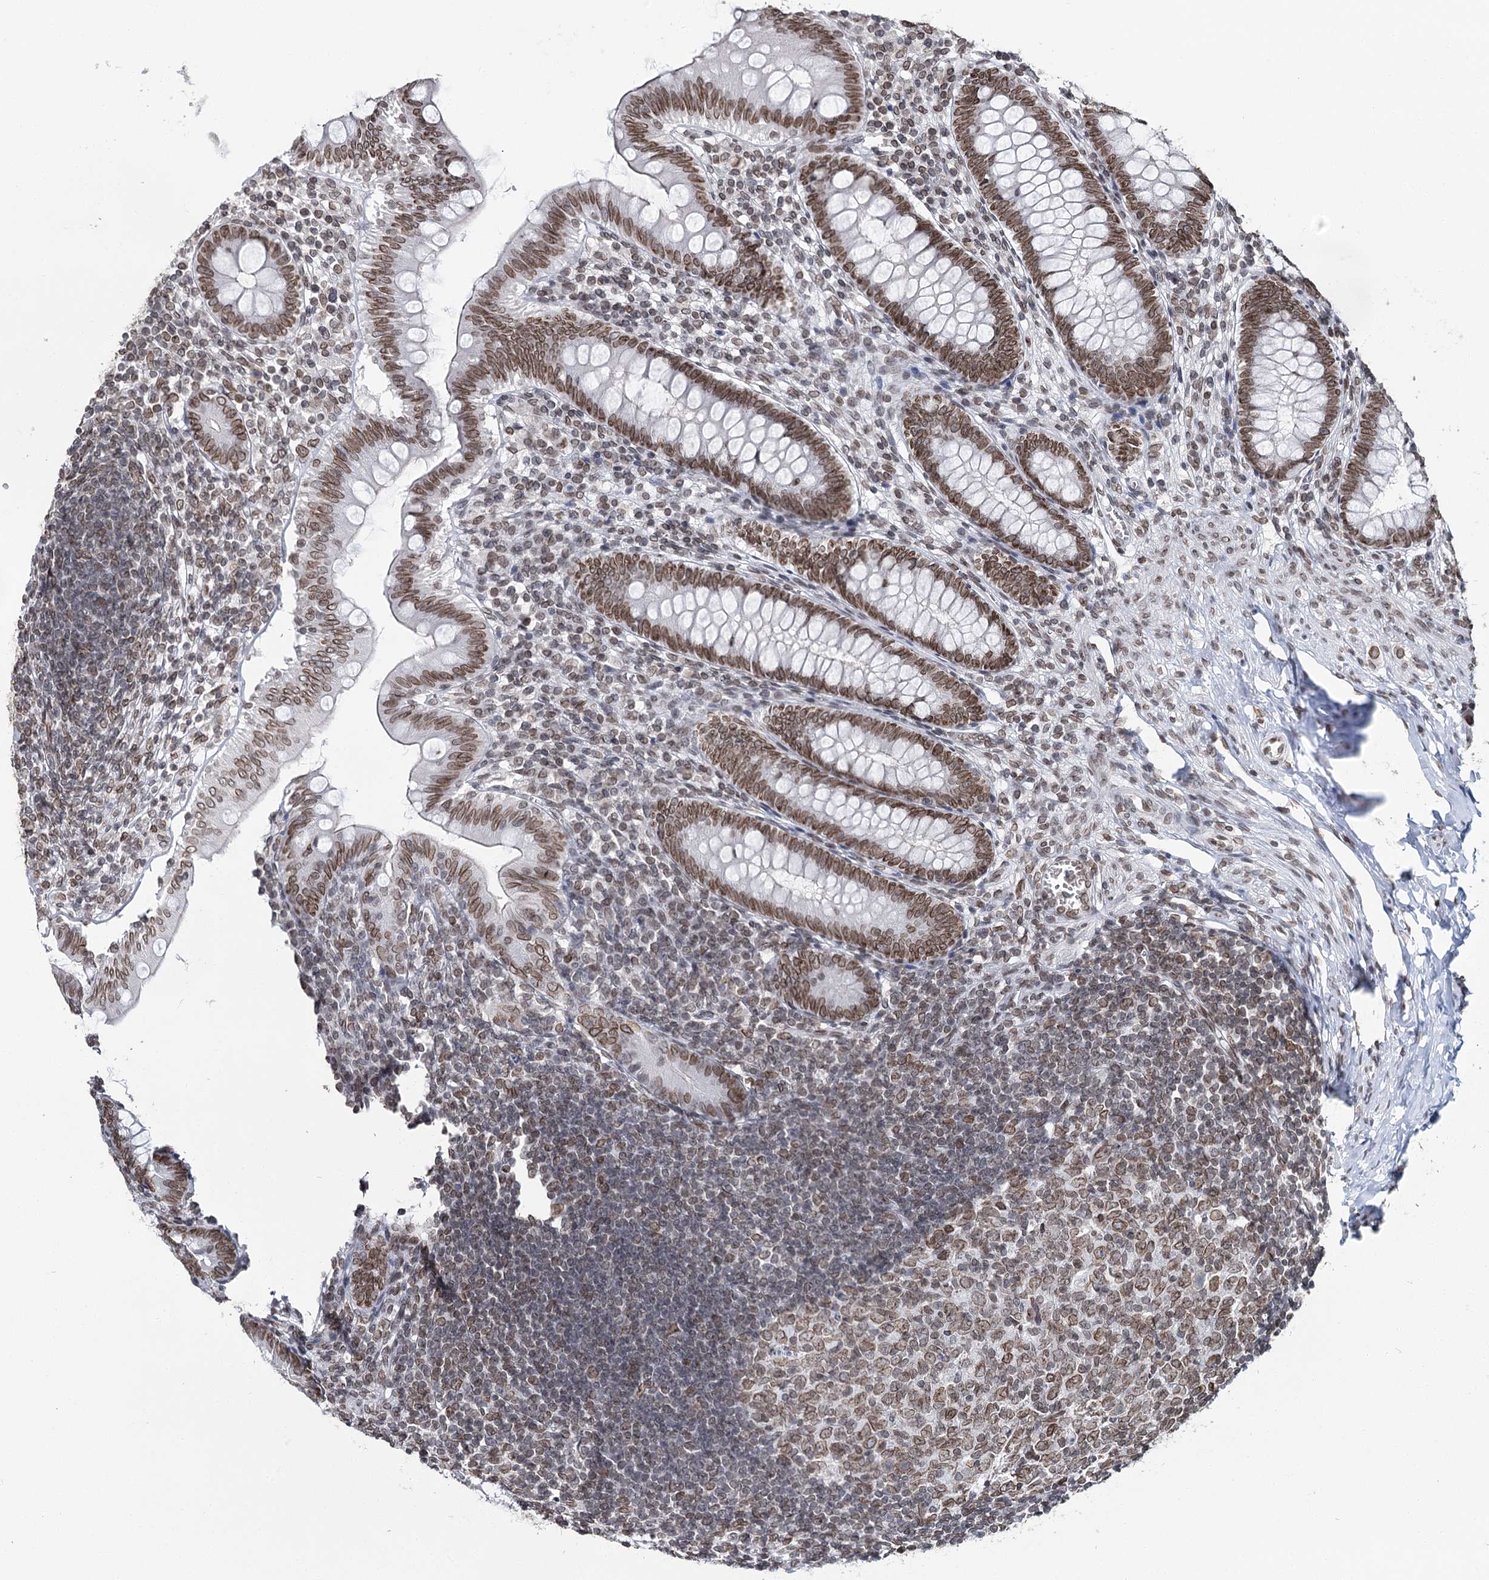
{"staining": {"intensity": "moderate", "quantity": ">75%", "location": "cytoplasmic/membranous,nuclear"}, "tissue": "appendix", "cell_type": "Glandular cells", "image_type": "normal", "snomed": [{"axis": "morphology", "description": "Normal tissue, NOS"}, {"axis": "topography", "description": "Appendix"}], "caption": "A histopathology image showing moderate cytoplasmic/membranous,nuclear staining in approximately >75% of glandular cells in unremarkable appendix, as visualized by brown immunohistochemical staining.", "gene": "KIAA0930", "patient": {"sex": "male", "age": 14}}